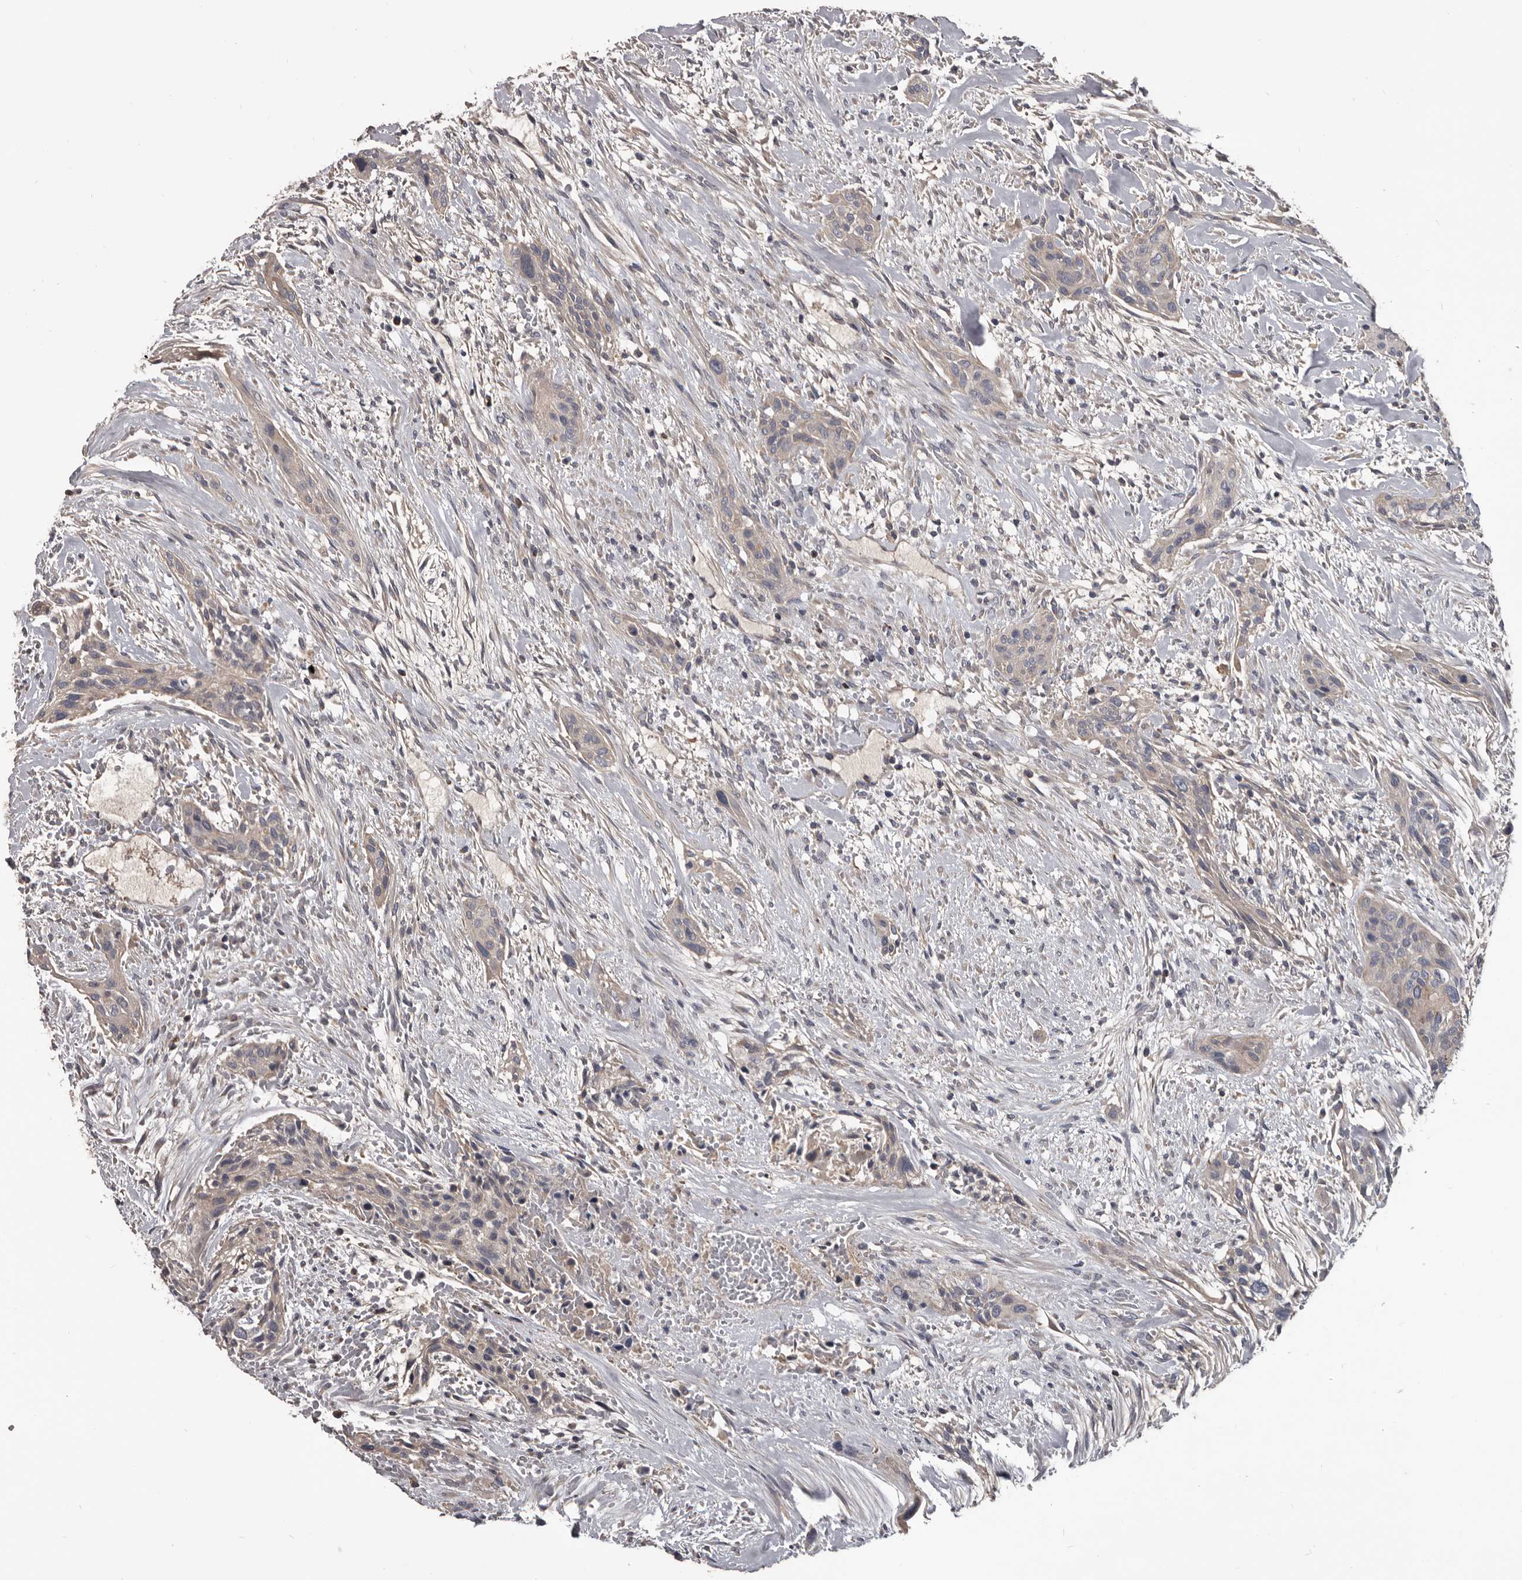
{"staining": {"intensity": "negative", "quantity": "none", "location": "none"}, "tissue": "urothelial cancer", "cell_type": "Tumor cells", "image_type": "cancer", "snomed": [{"axis": "morphology", "description": "Urothelial carcinoma, High grade"}, {"axis": "topography", "description": "Urinary bladder"}], "caption": "DAB immunohistochemical staining of human urothelial cancer displays no significant expression in tumor cells.", "gene": "ALDH5A1", "patient": {"sex": "male", "age": 35}}